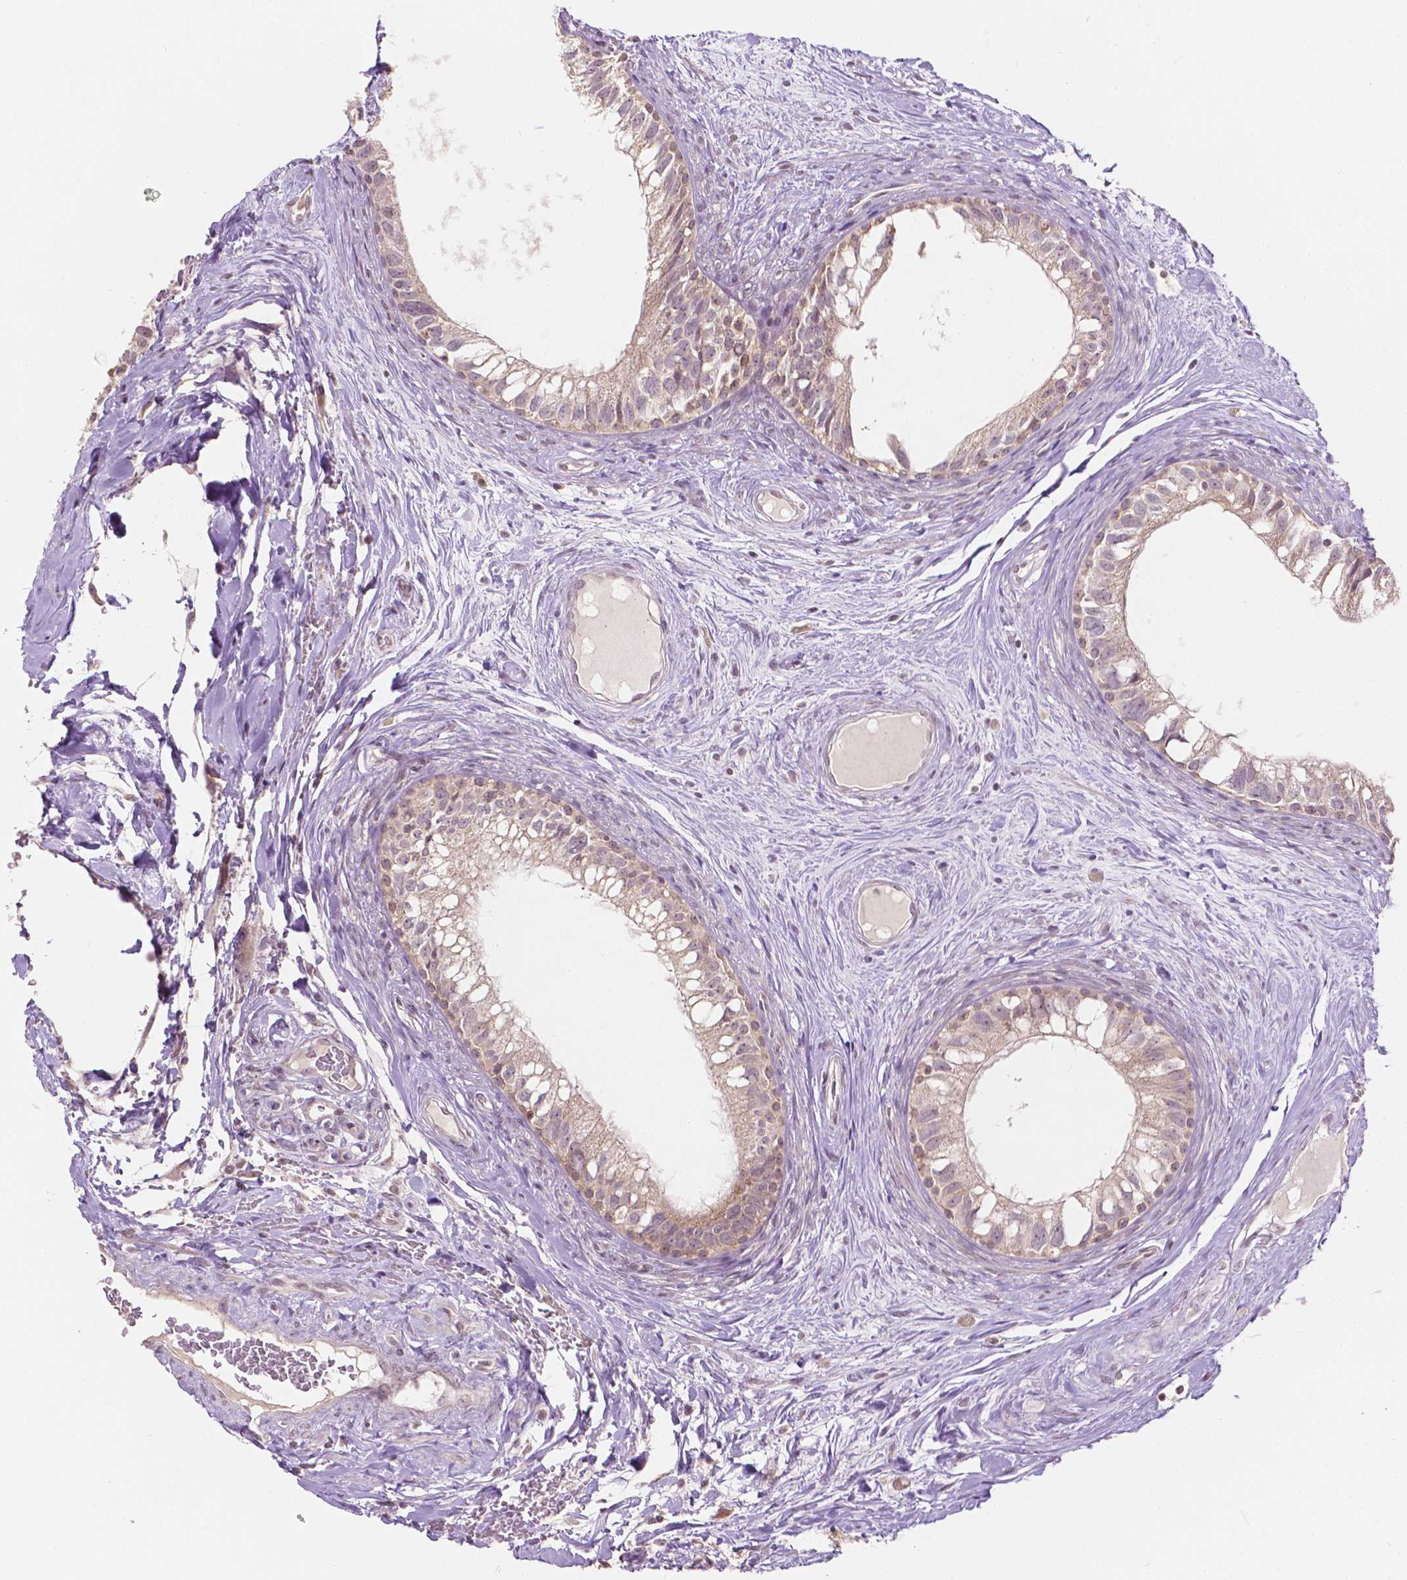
{"staining": {"intensity": "weak", "quantity": ">75%", "location": "cytoplasmic/membranous"}, "tissue": "epididymis", "cell_type": "Glandular cells", "image_type": "normal", "snomed": [{"axis": "morphology", "description": "Normal tissue, NOS"}, {"axis": "topography", "description": "Epididymis"}], "caption": "Weak cytoplasmic/membranous protein staining is seen in about >75% of glandular cells in epididymis.", "gene": "NOS1AP", "patient": {"sex": "male", "age": 59}}